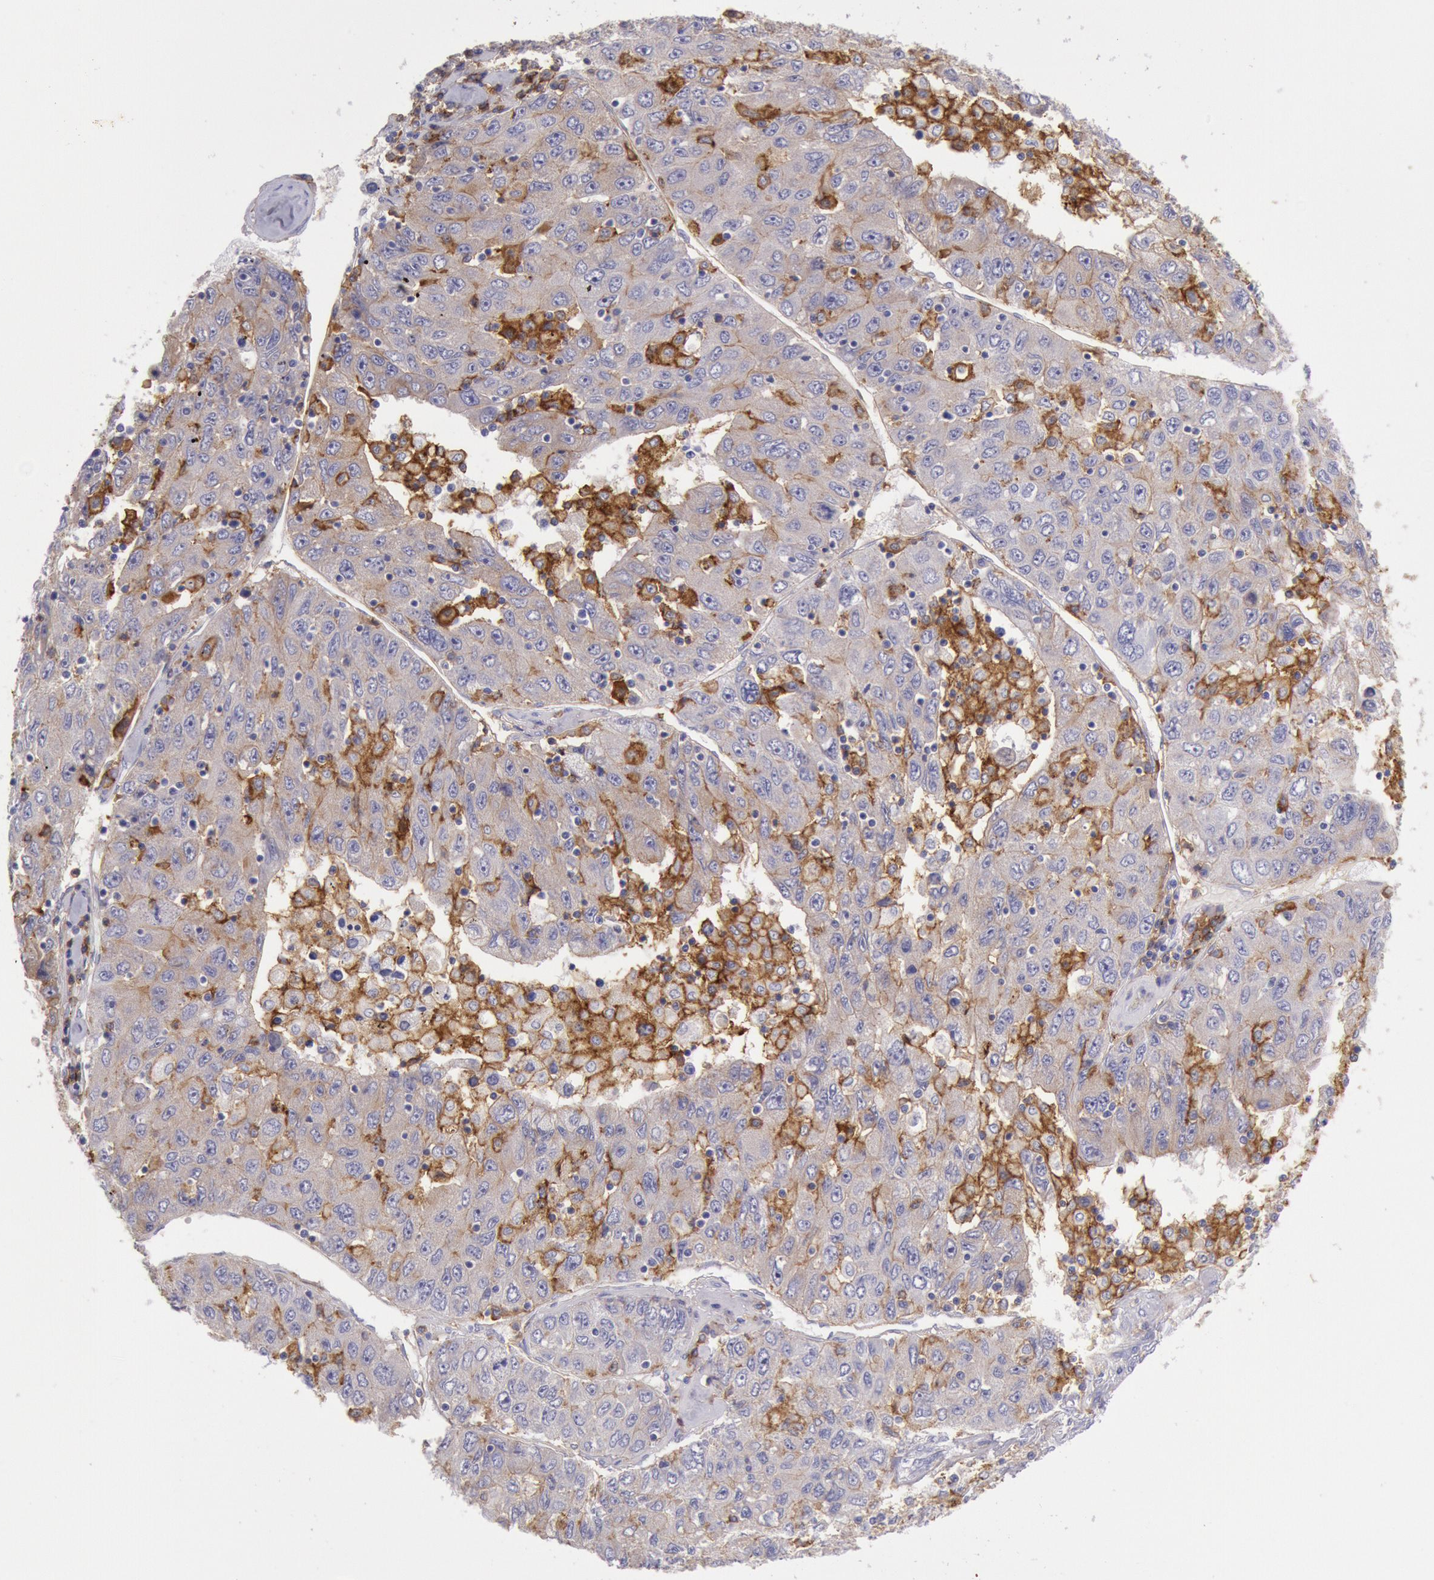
{"staining": {"intensity": "moderate", "quantity": "<25%", "location": "cytoplasmic/membranous"}, "tissue": "liver cancer", "cell_type": "Tumor cells", "image_type": "cancer", "snomed": [{"axis": "morphology", "description": "Carcinoma, Hepatocellular, NOS"}, {"axis": "topography", "description": "Liver"}], "caption": "Approximately <25% of tumor cells in human hepatocellular carcinoma (liver) display moderate cytoplasmic/membranous protein positivity as visualized by brown immunohistochemical staining.", "gene": "LYN", "patient": {"sex": "male", "age": 49}}